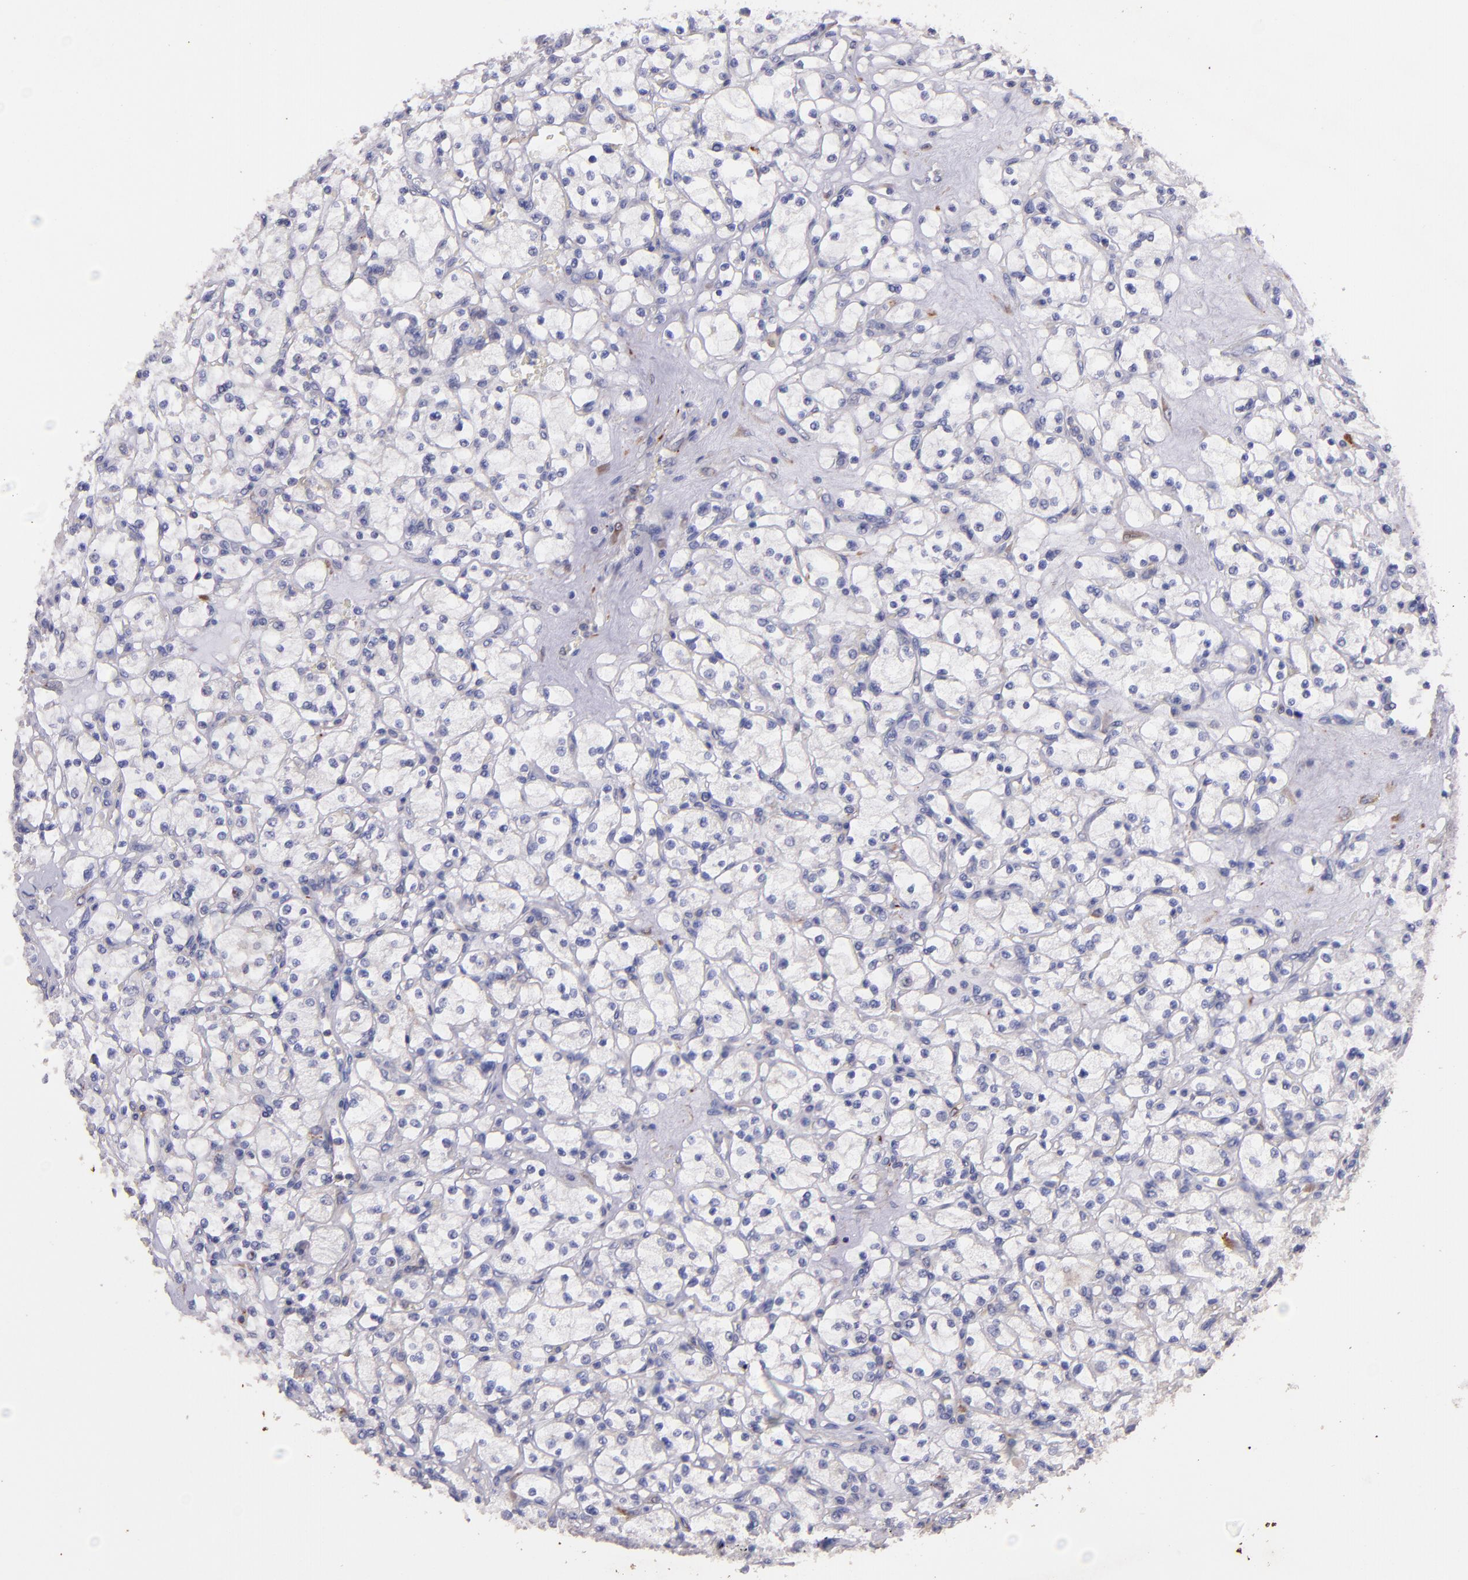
{"staining": {"intensity": "negative", "quantity": "none", "location": "none"}, "tissue": "renal cancer", "cell_type": "Tumor cells", "image_type": "cancer", "snomed": [{"axis": "morphology", "description": "Adenocarcinoma, NOS"}, {"axis": "topography", "description": "Kidney"}], "caption": "Immunohistochemical staining of human renal cancer exhibits no significant positivity in tumor cells.", "gene": "RET", "patient": {"sex": "female", "age": 83}}